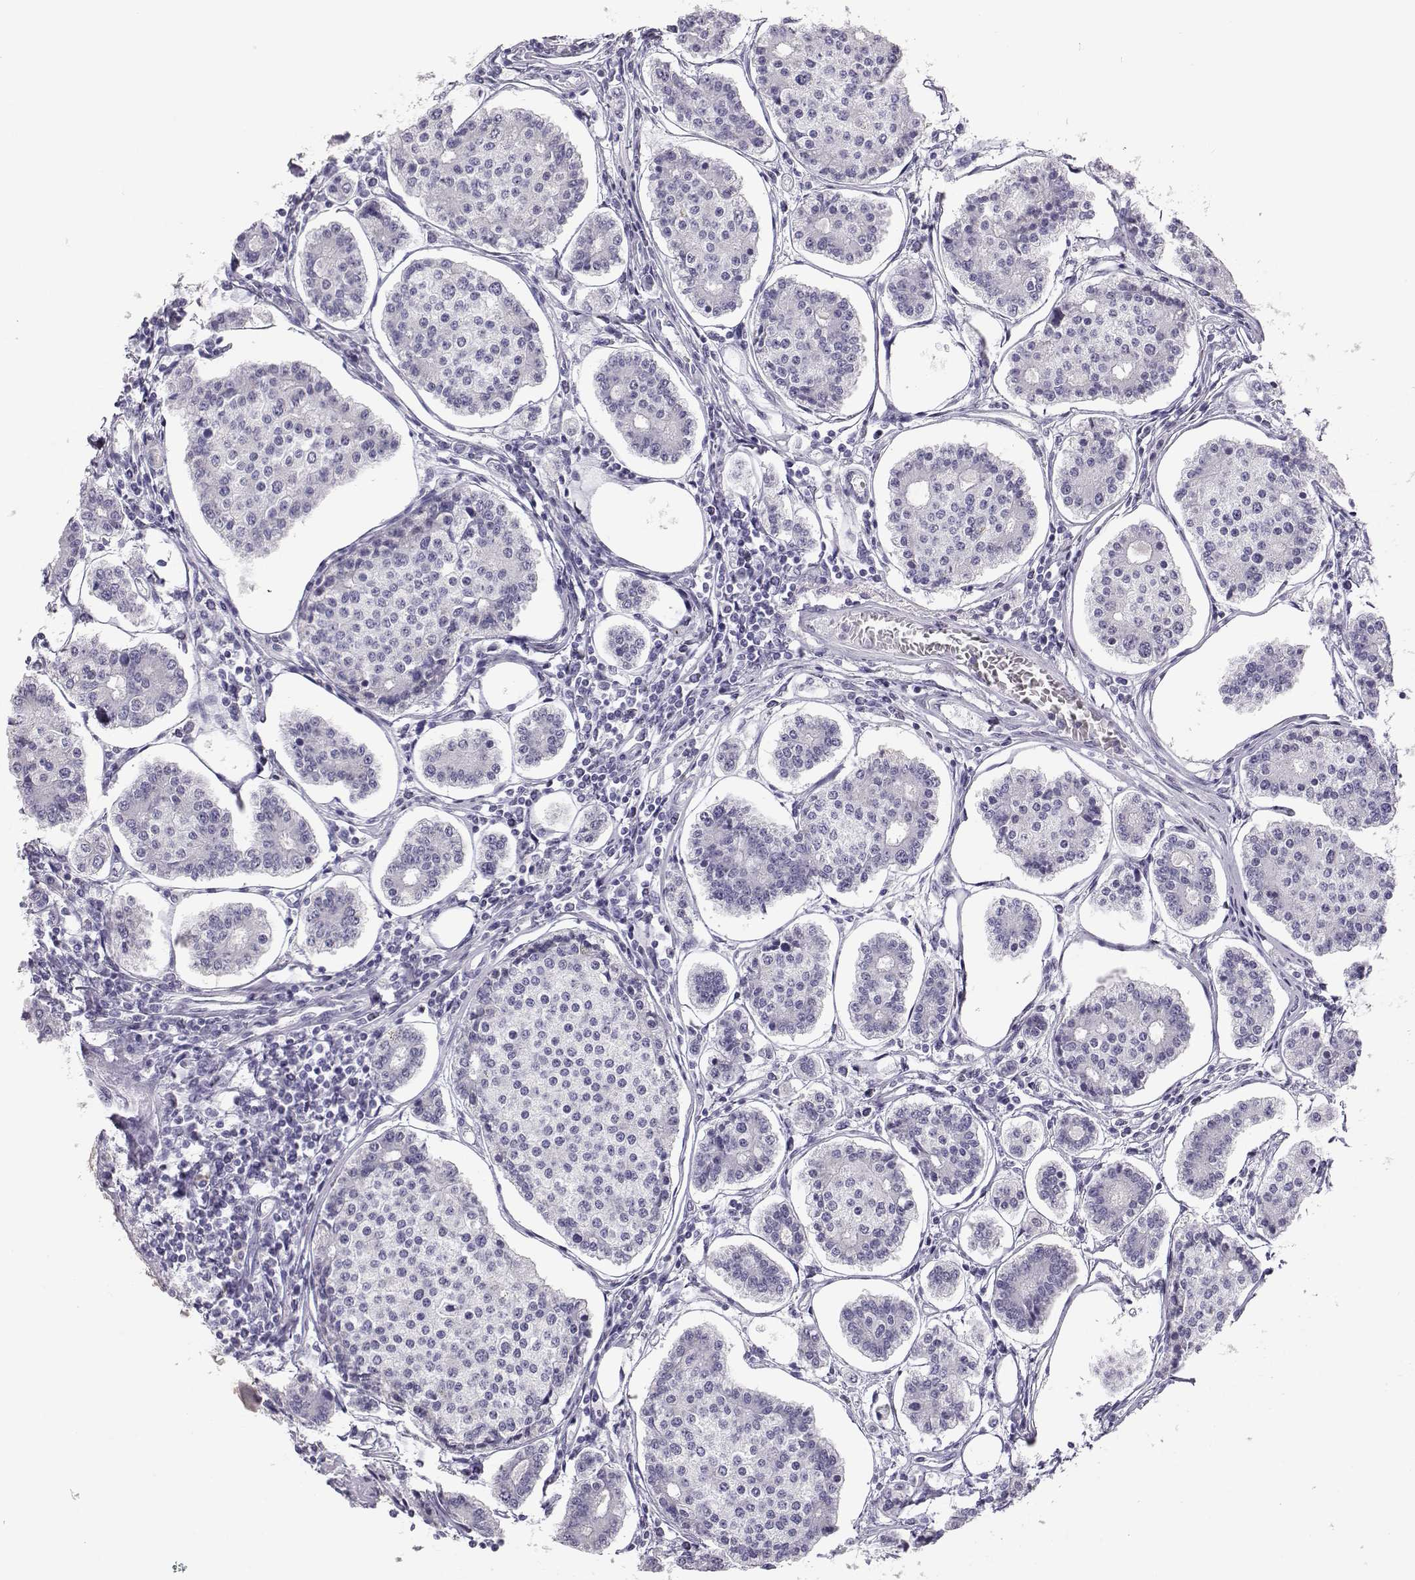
{"staining": {"intensity": "negative", "quantity": "none", "location": "none"}, "tissue": "carcinoid", "cell_type": "Tumor cells", "image_type": "cancer", "snomed": [{"axis": "morphology", "description": "Carcinoid, malignant, NOS"}, {"axis": "topography", "description": "Small intestine"}], "caption": "Tumor cells show no significant protein expression in carcinoid.", "gene": "TKTL1", "patient": {"sex": "female", "age": 65}}